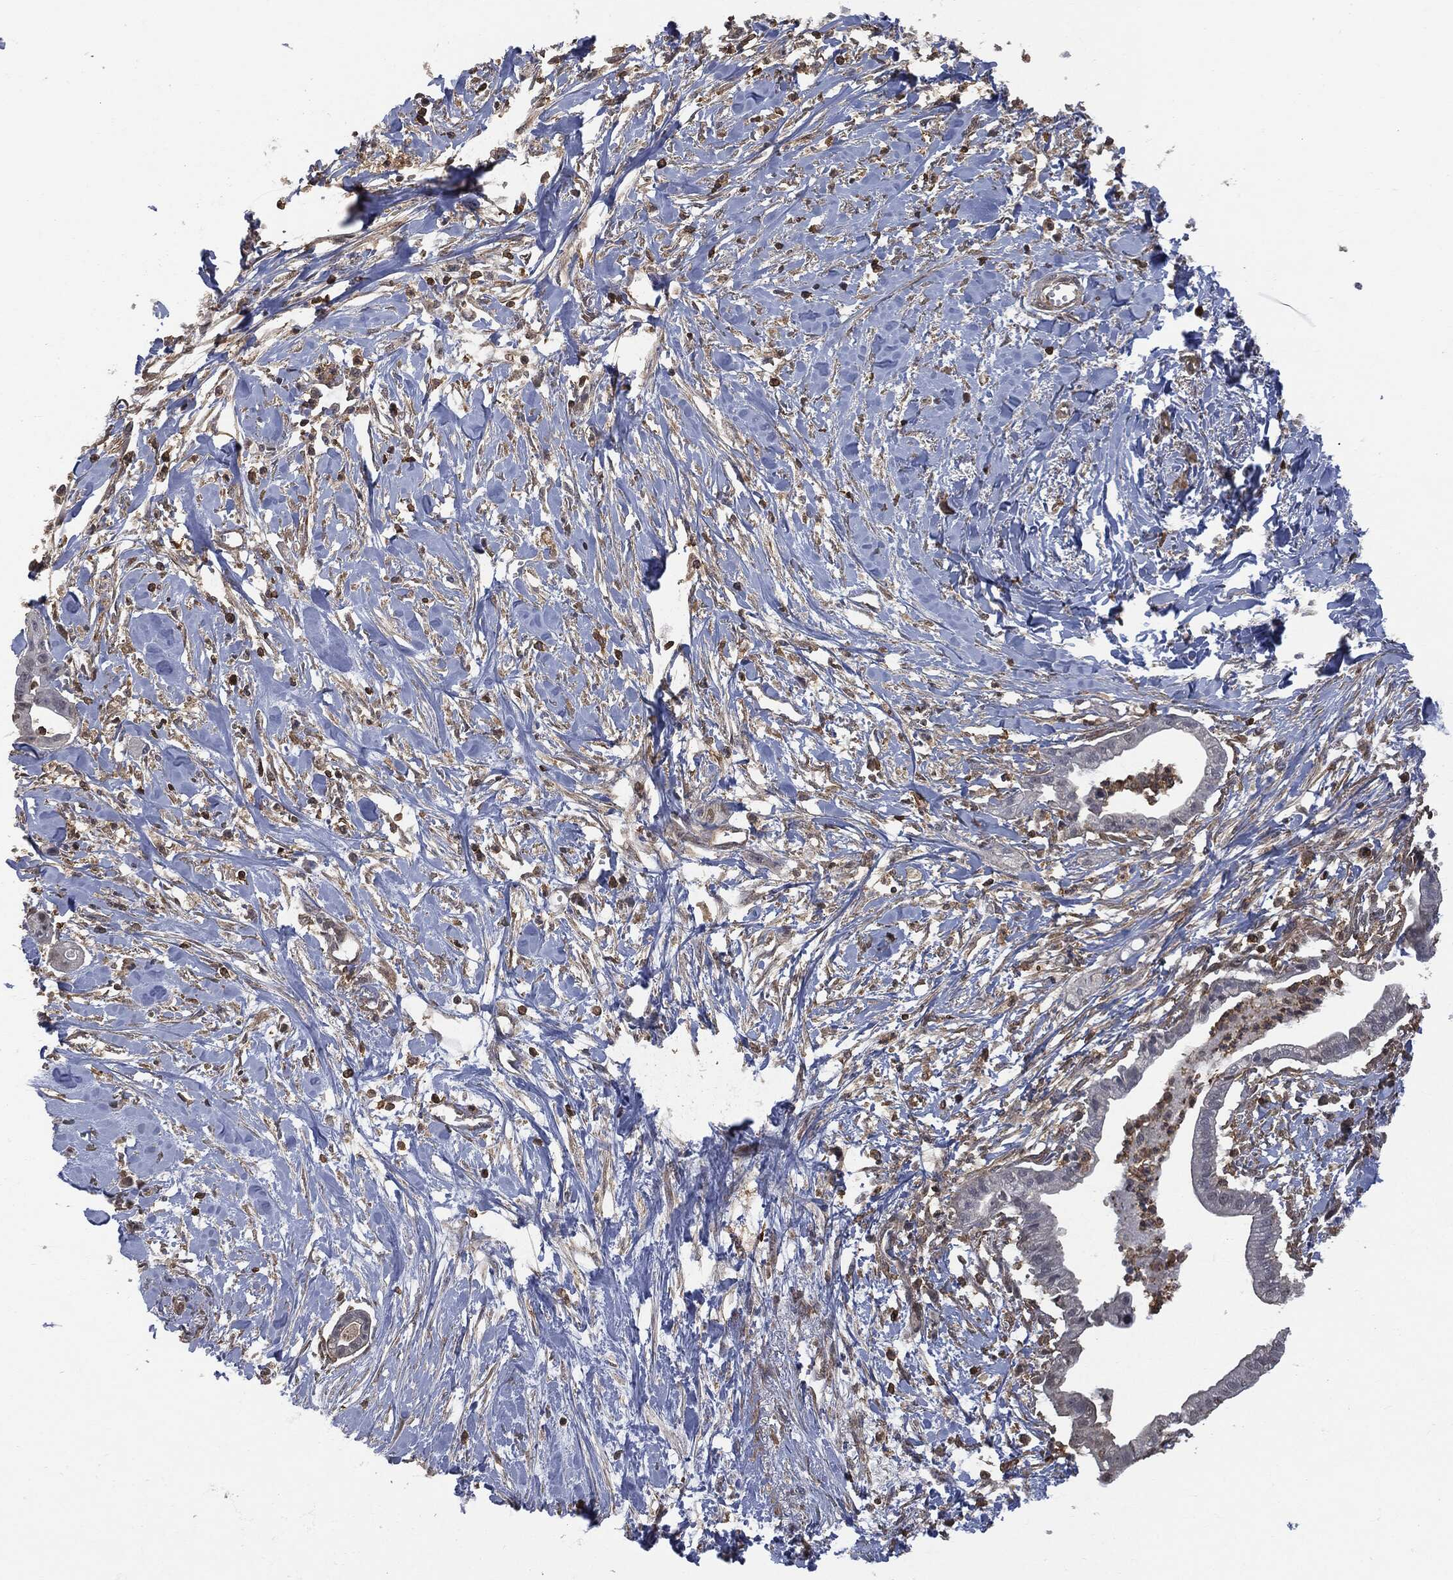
{"staining": {"intensity": "negative", "quantity": "none", "location": "none"}, "tissue": "pancreatic cancer", "cell_type": "Tumor cells", "image_type": "cancer", "snomed": [{"axis": "morphology", "description": "Normal tissue, NOS"}, {"axis": "morphology", "description": "Adenocarcinoma, NOS"}, {"axis": "topography", "description": "Pancreas"}], "caption": "A micrograph of human pancreatic cancer (adenocarcinoma) is negative for staining in tumor cells.", "gene": "PSMB10", "patient": {"sex": "female", "age": 58}}